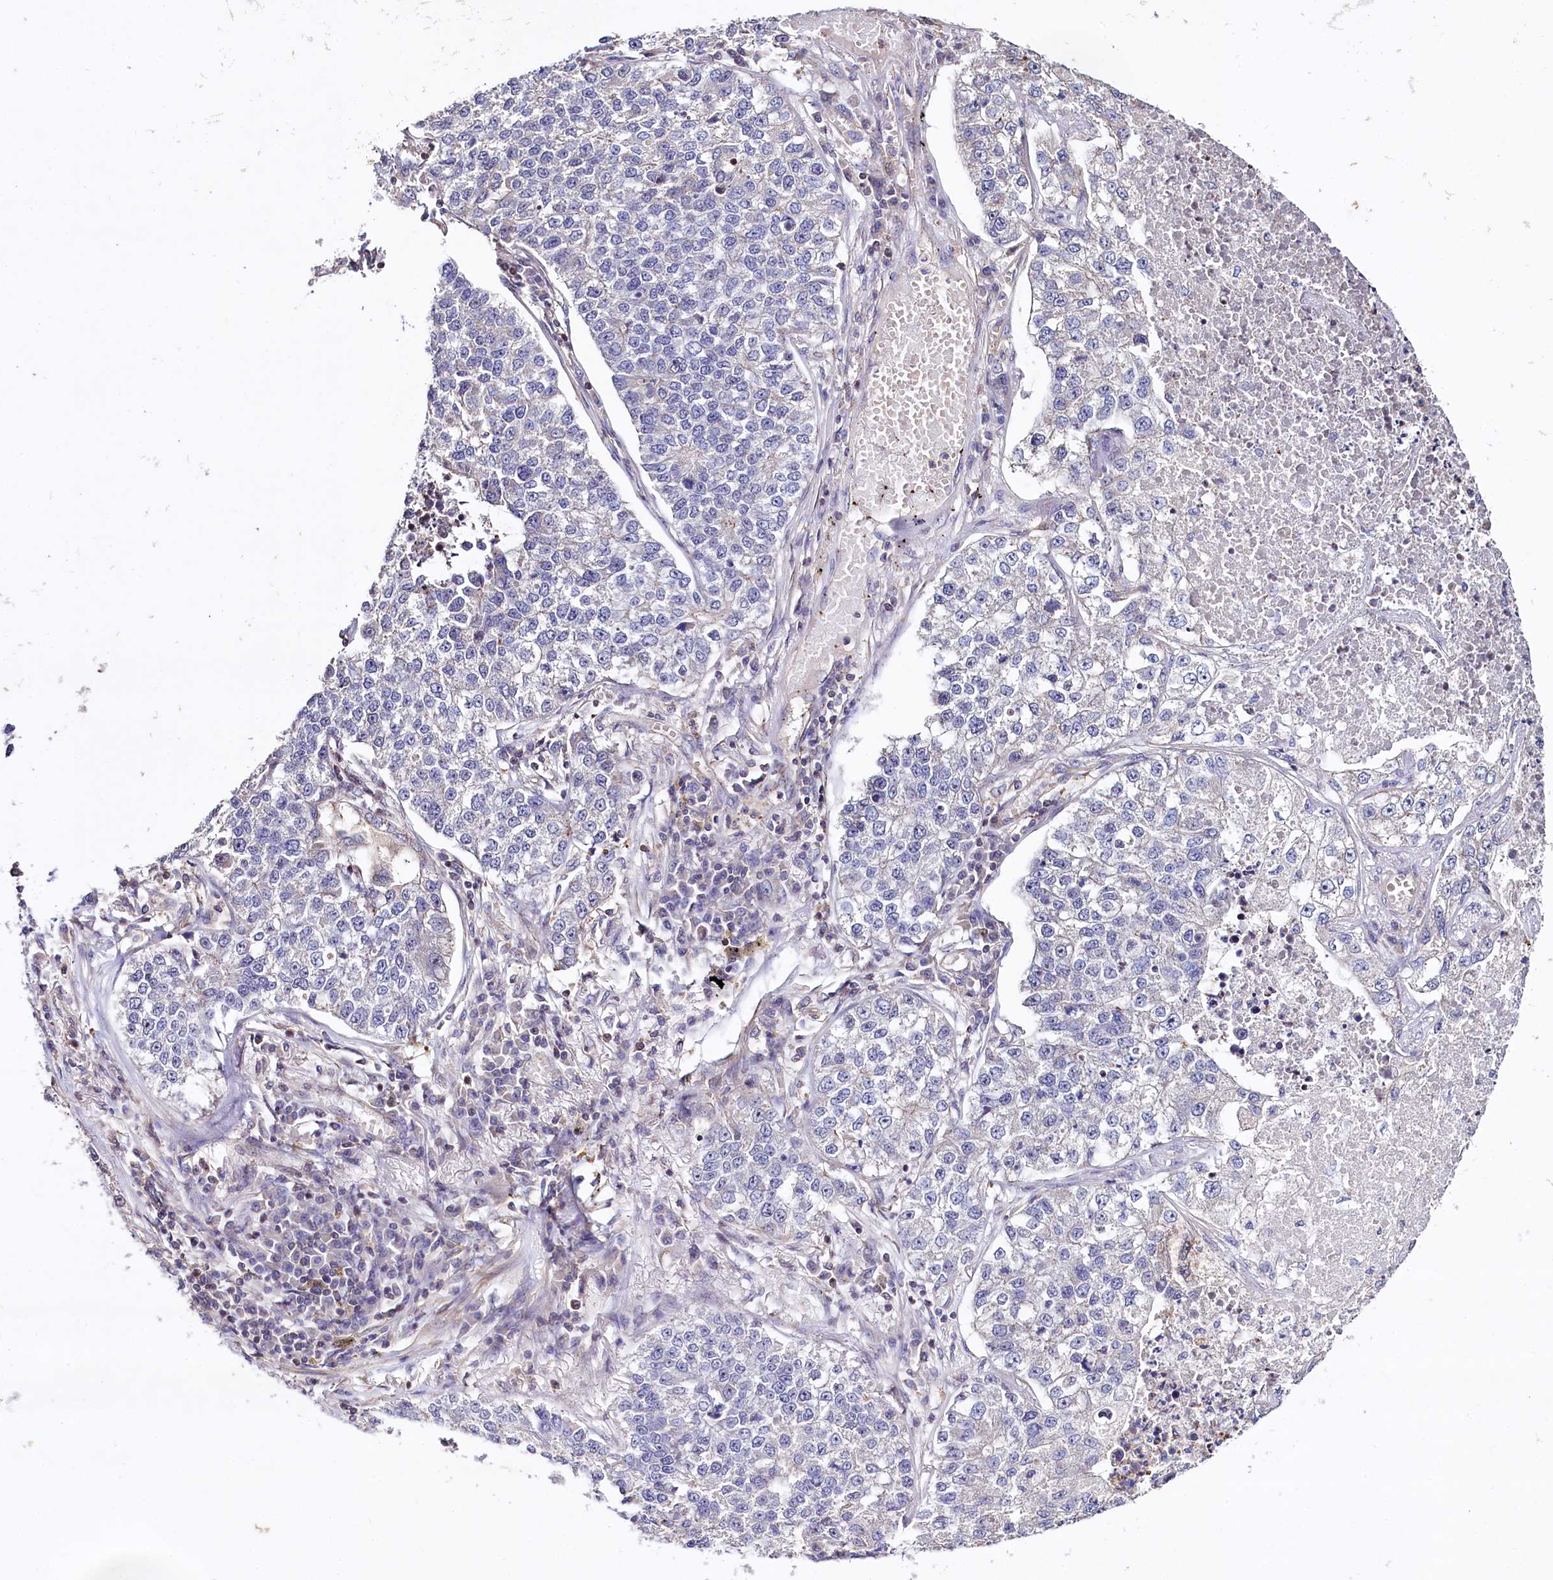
{"staining": {"intensity": "negative", "quantity": "none", "location": "none"}, "tissue": "lung cancer", "cell_type": "Tumor cells", "image_type": "cancer", "snomed": [{"axis": "morphology", "description": "Adenocarcinoma, NOS"}, {"axis": "topography", "description": "Lung"}], "caption": "Tumor cells show no significant expression in lung adenocarcinoma.", "gene": "RPUSD3", "patient": {"sex": "male", "age": 49}}